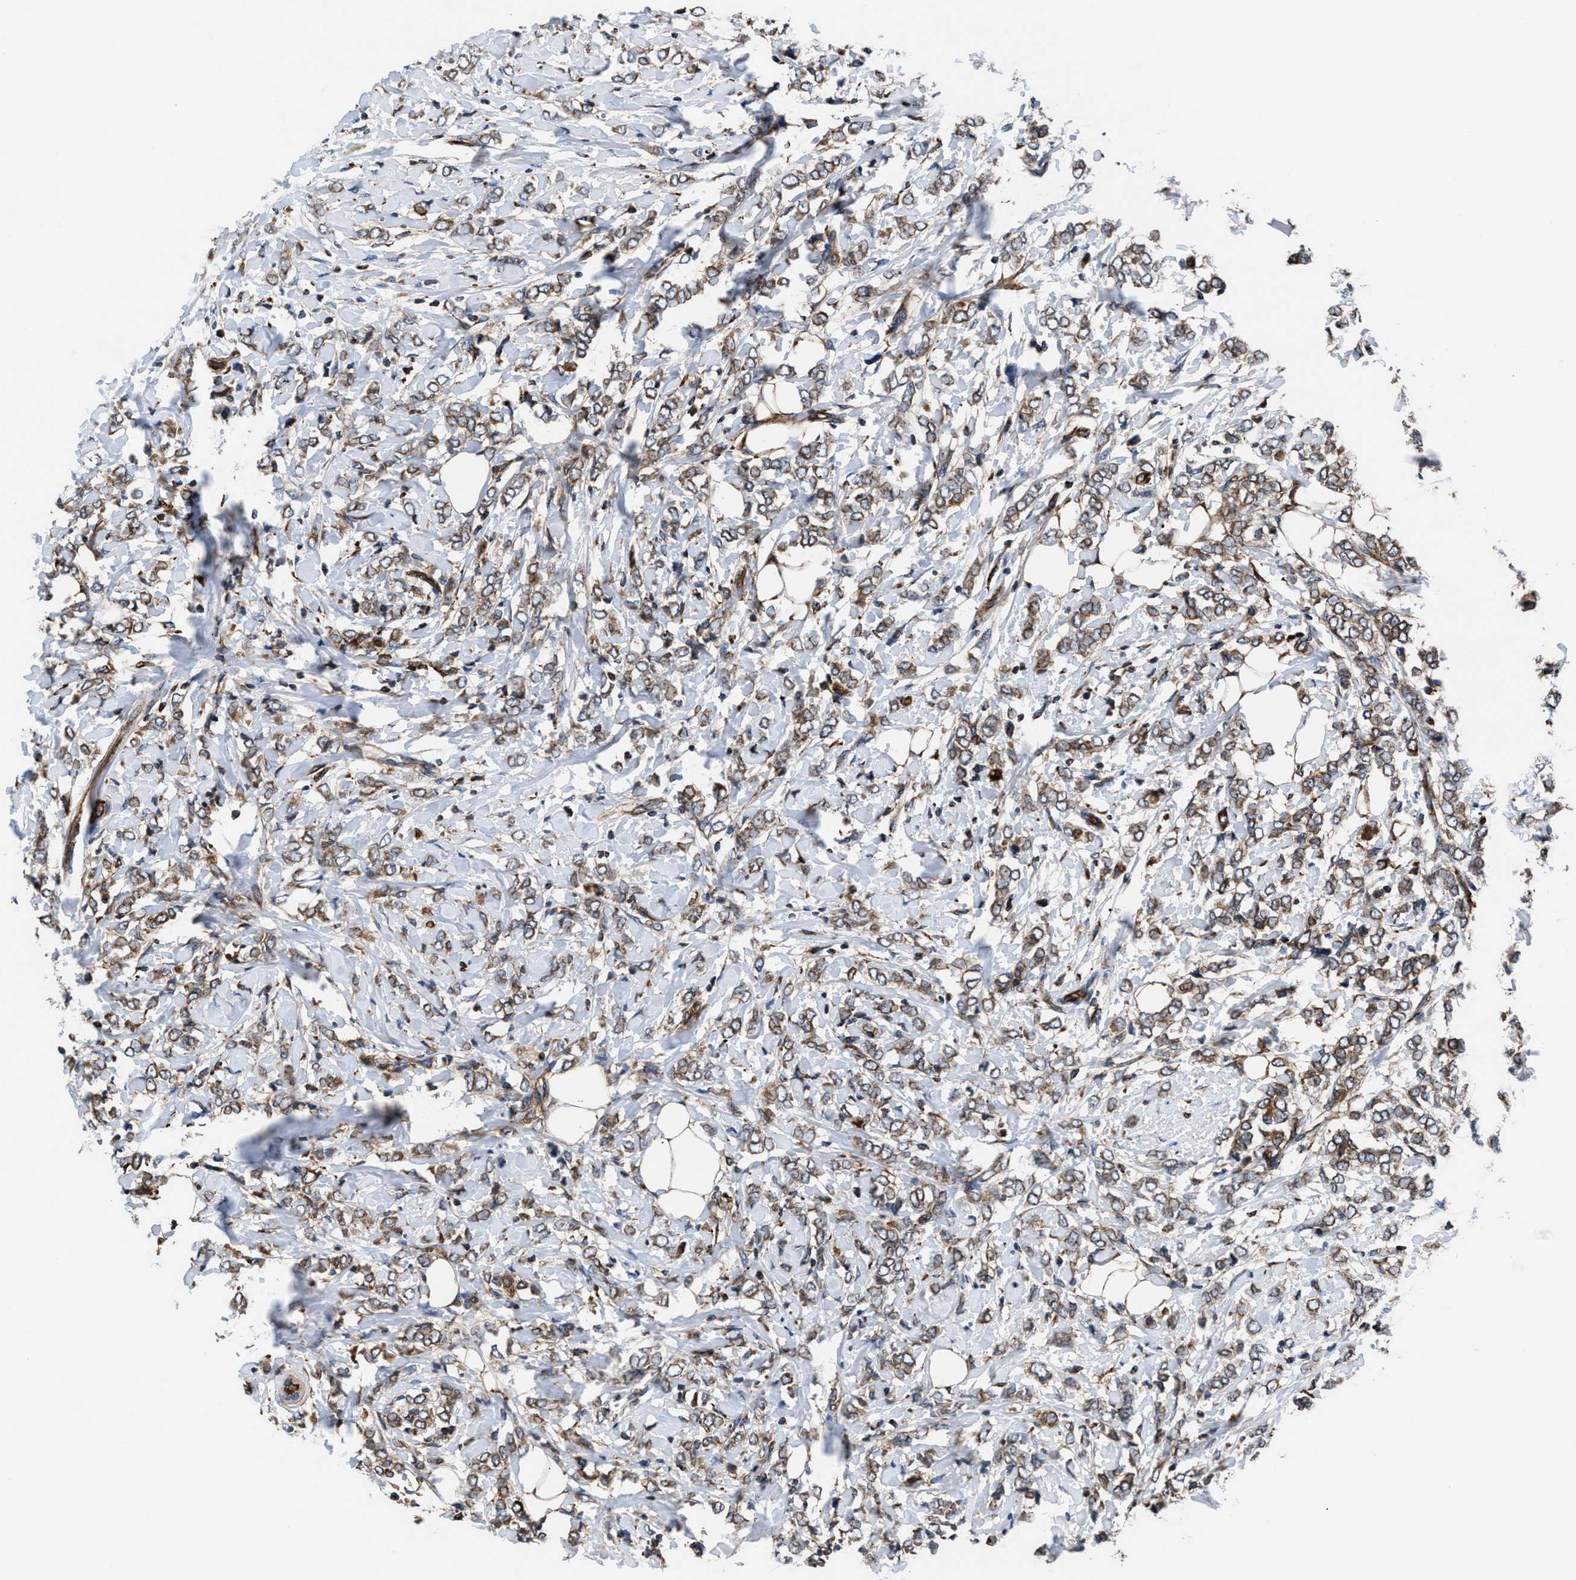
{"staining": {"intensity": "moderate", "quantity": ">75%", "location": "cytoplasmic/membranous"}, "tissue": "breast cancer", "cell_type": "Tumor cells", "image_type": "cancer", "snomed": [{"axis": "morphology", "description": "Normal tissue, NOS"}, {"axis": "morphology", "description": "Lobular carcinoma"}, {"axis": "topography", "description": "Breast"}], "caption": "Immunohistochemical staining of breast cancer (lobular carcinoma) exhibits medium levels of moderate cytoplasmic/membranous positivity in approximately >75% of tumor cells. (Stains: DAB (3,3'-diaminobenzidine) in brown, nuclei in blue, Microscopy: brightfield microscopy at high magnification).", "gene": "PRR15L", "patient": {"sex": "female", "age": 47}}